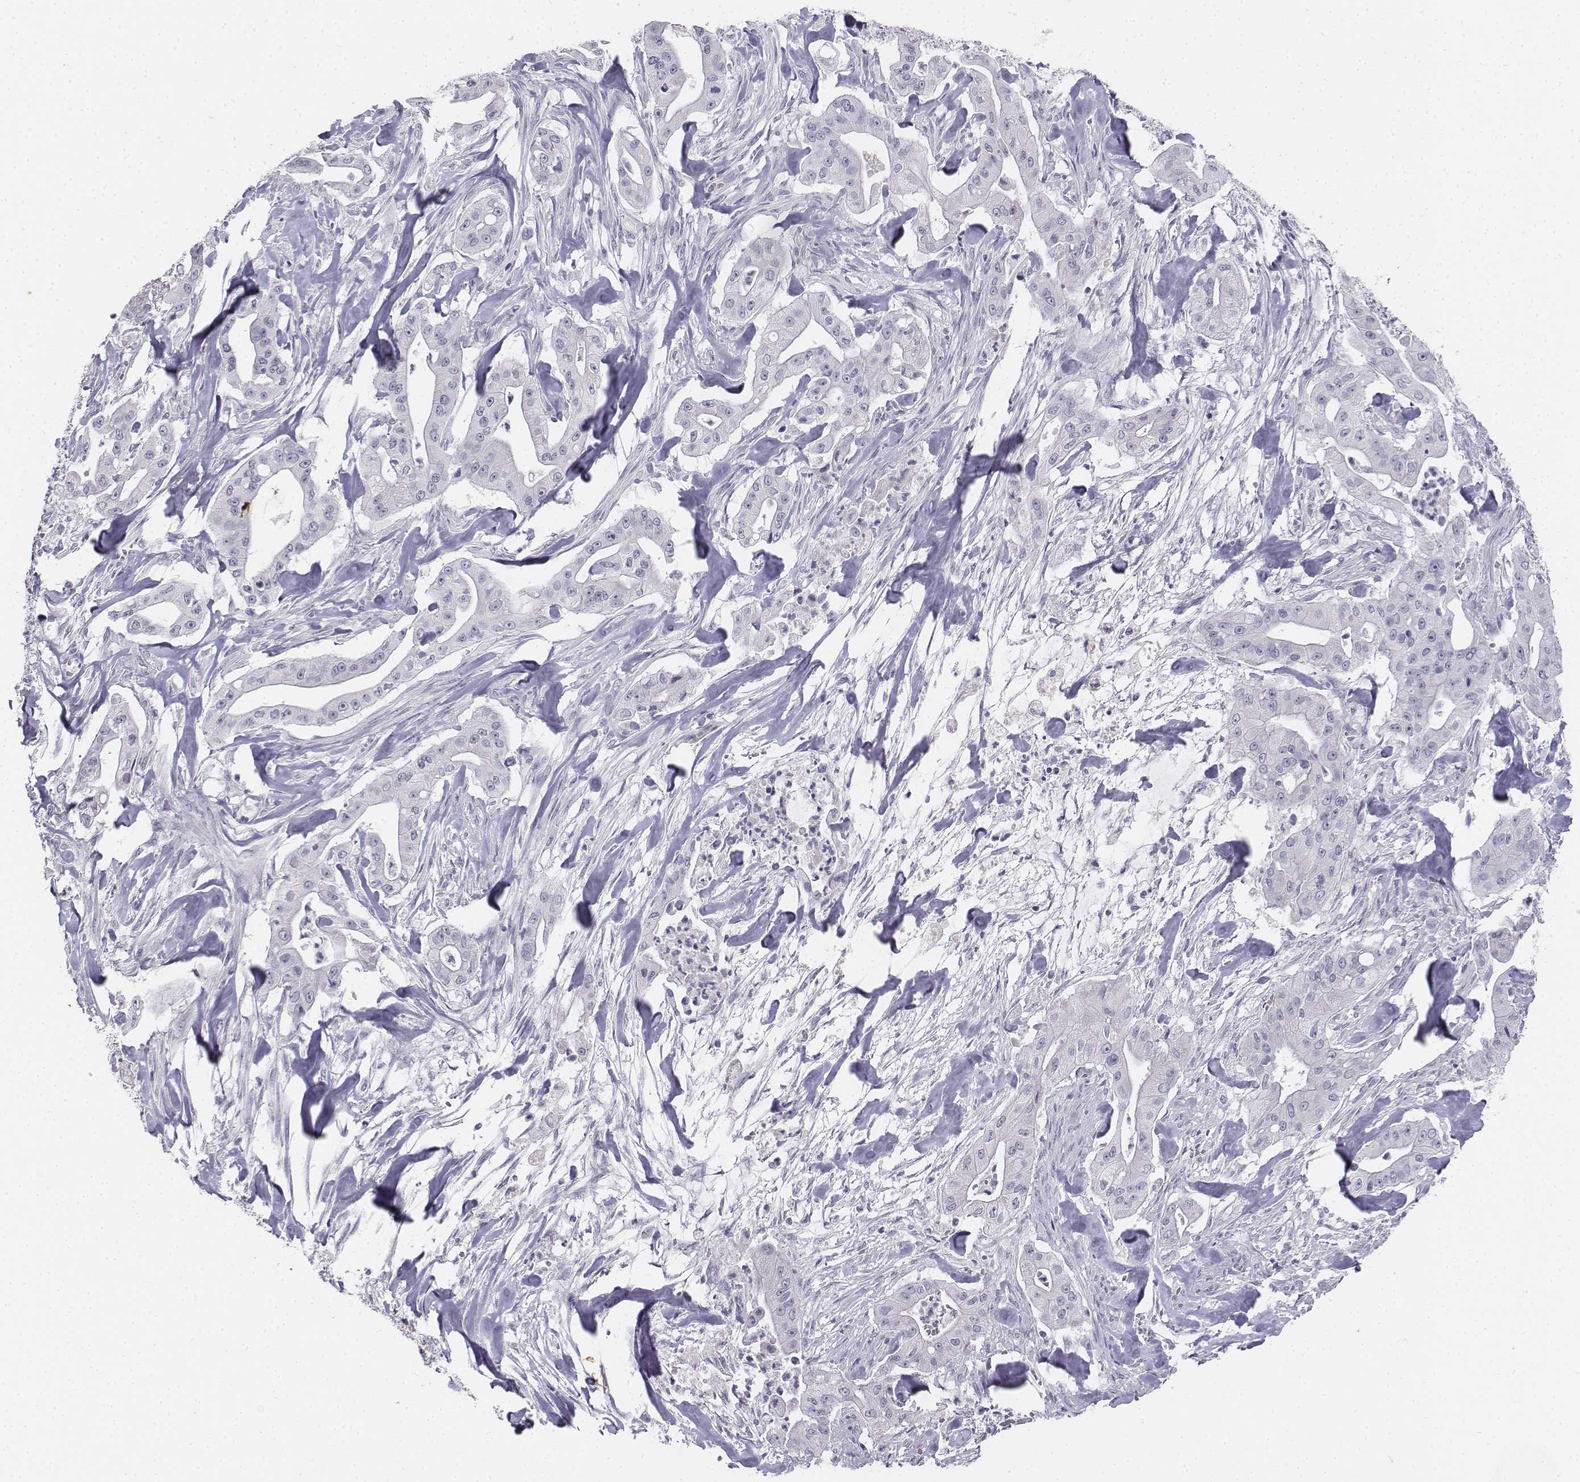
{"staining": {"intensity": "negative", "quantity": "none", "location": "none"}, "tissue": "pancreatic cancer", "cell_type": "Tumor cells", "image_type": "cancer", "snomed": [{"axis": "morphology", "description": "Normal tissue, NOS"}, {"axis": "morphology", "description": "Inflammation, NOS"}, {"axis": "morphology", "description": "Adenocarcinoma, NOS"}, {"axis": "topography", "description": "Pancreas"}], "caption": "Tumor cells are negative for protein expression in human pancreatic adenocarcinoma.", "gene": "TH", "patient": {"sex": "male", "age": 57}}